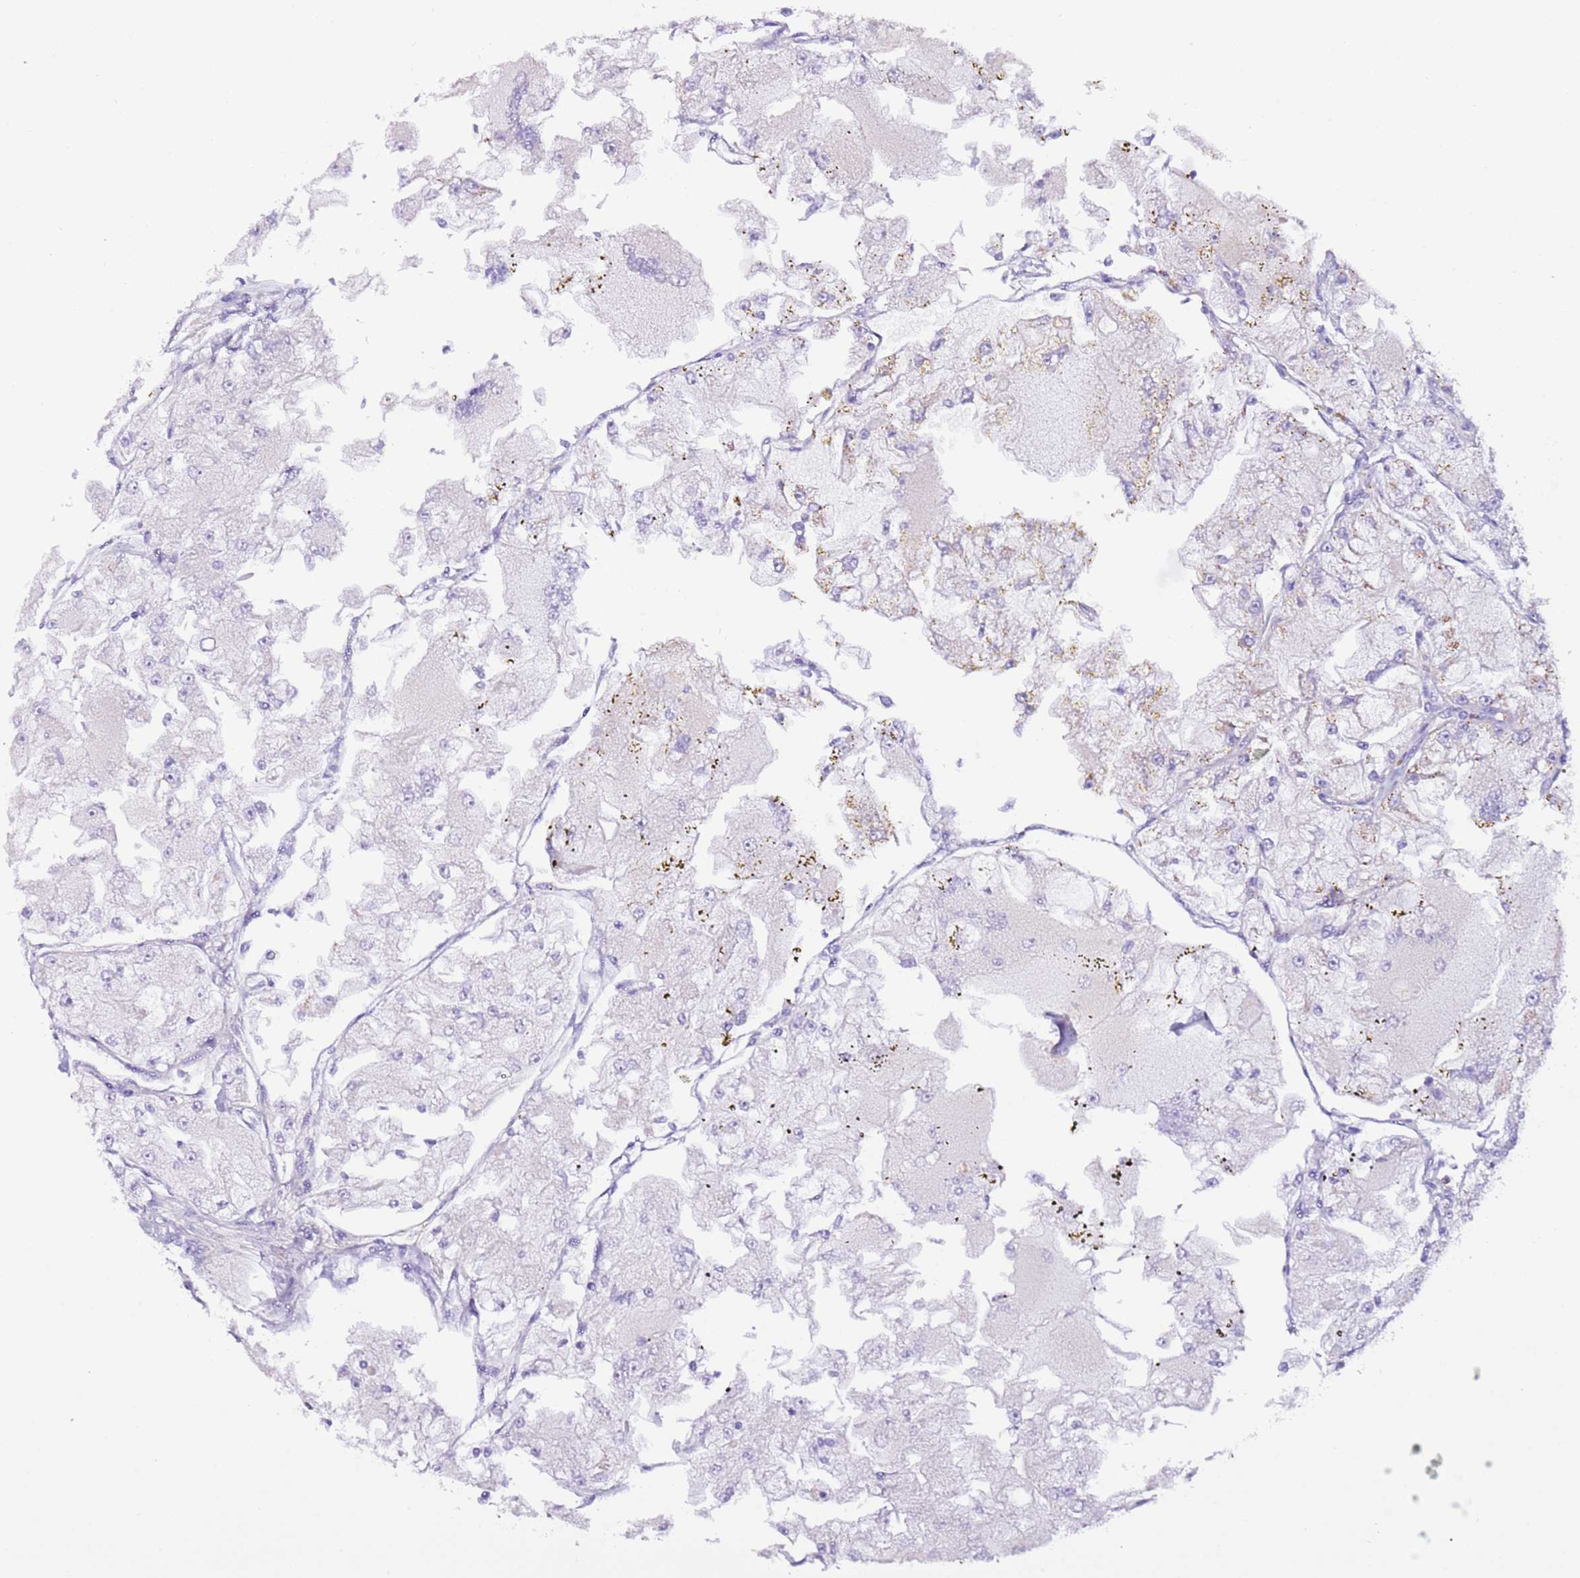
{"staining": {"intensity": "negative", "quantity": "none", "location": "none"}, "tissue": "renal cancer", "cell_type": "Tumor cells", "image_type": "cancer", "snomed": [{"axis": "morphology", "description": "Adenocarcinoma, NOS"}, {"axis": "topography", "description": "Kidney"}], "caption": "Renal cancer stained for a protein using immunohistochemistry (IHC) reveals no expression tumor cells.", "gene": "FAM174C", "patient": {"sex": "female", "age": 72}}